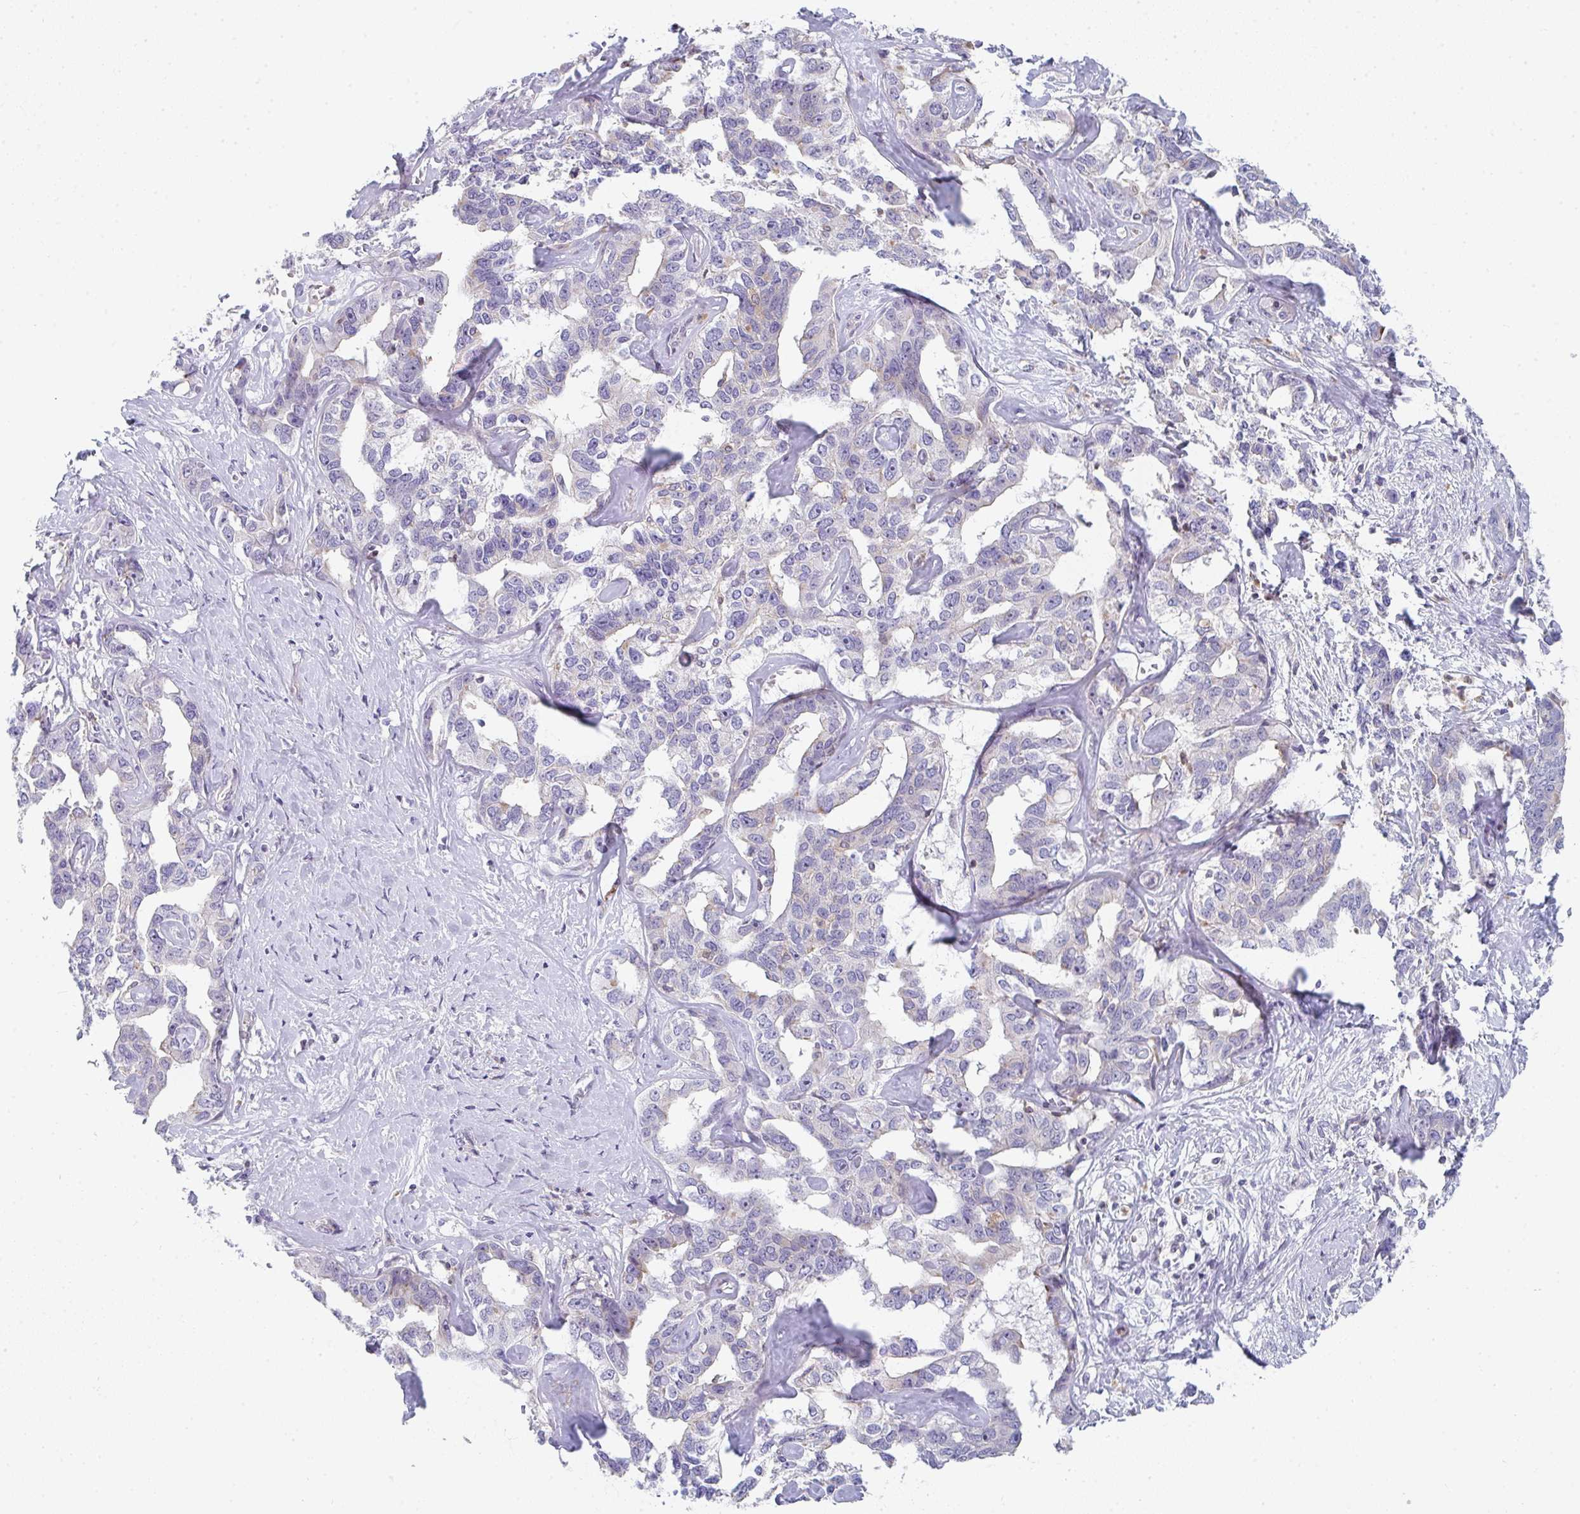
{"staining": {"intensity": "weak", "quantity": "<25%", "location": "cytoplasmic/membranous"}, "tissue": "liver cancer", "cell_type": "Tumor cells", "image_type": "cancer", "snomed": [{"axis": "morphology", "description": "Cholangiocarcinoma"}, {"axis": "topography", "description": "Liver"}], "caption": "This photomicrograph is of cholangiocarcinoma (liver) stained with IHC to label a protein in brown with the nuclei are counter-stained blue. There is no positivity in tumor cells. The staining was performed using DAB (3,3'-diaminobenzidine) to visualize the protein expression in brown, while the nuclei were stained in blue with hematoxylin (Magnification: 20x).", "gene": "KLHL33", "patient": {"sex": "male", "age": 59}}